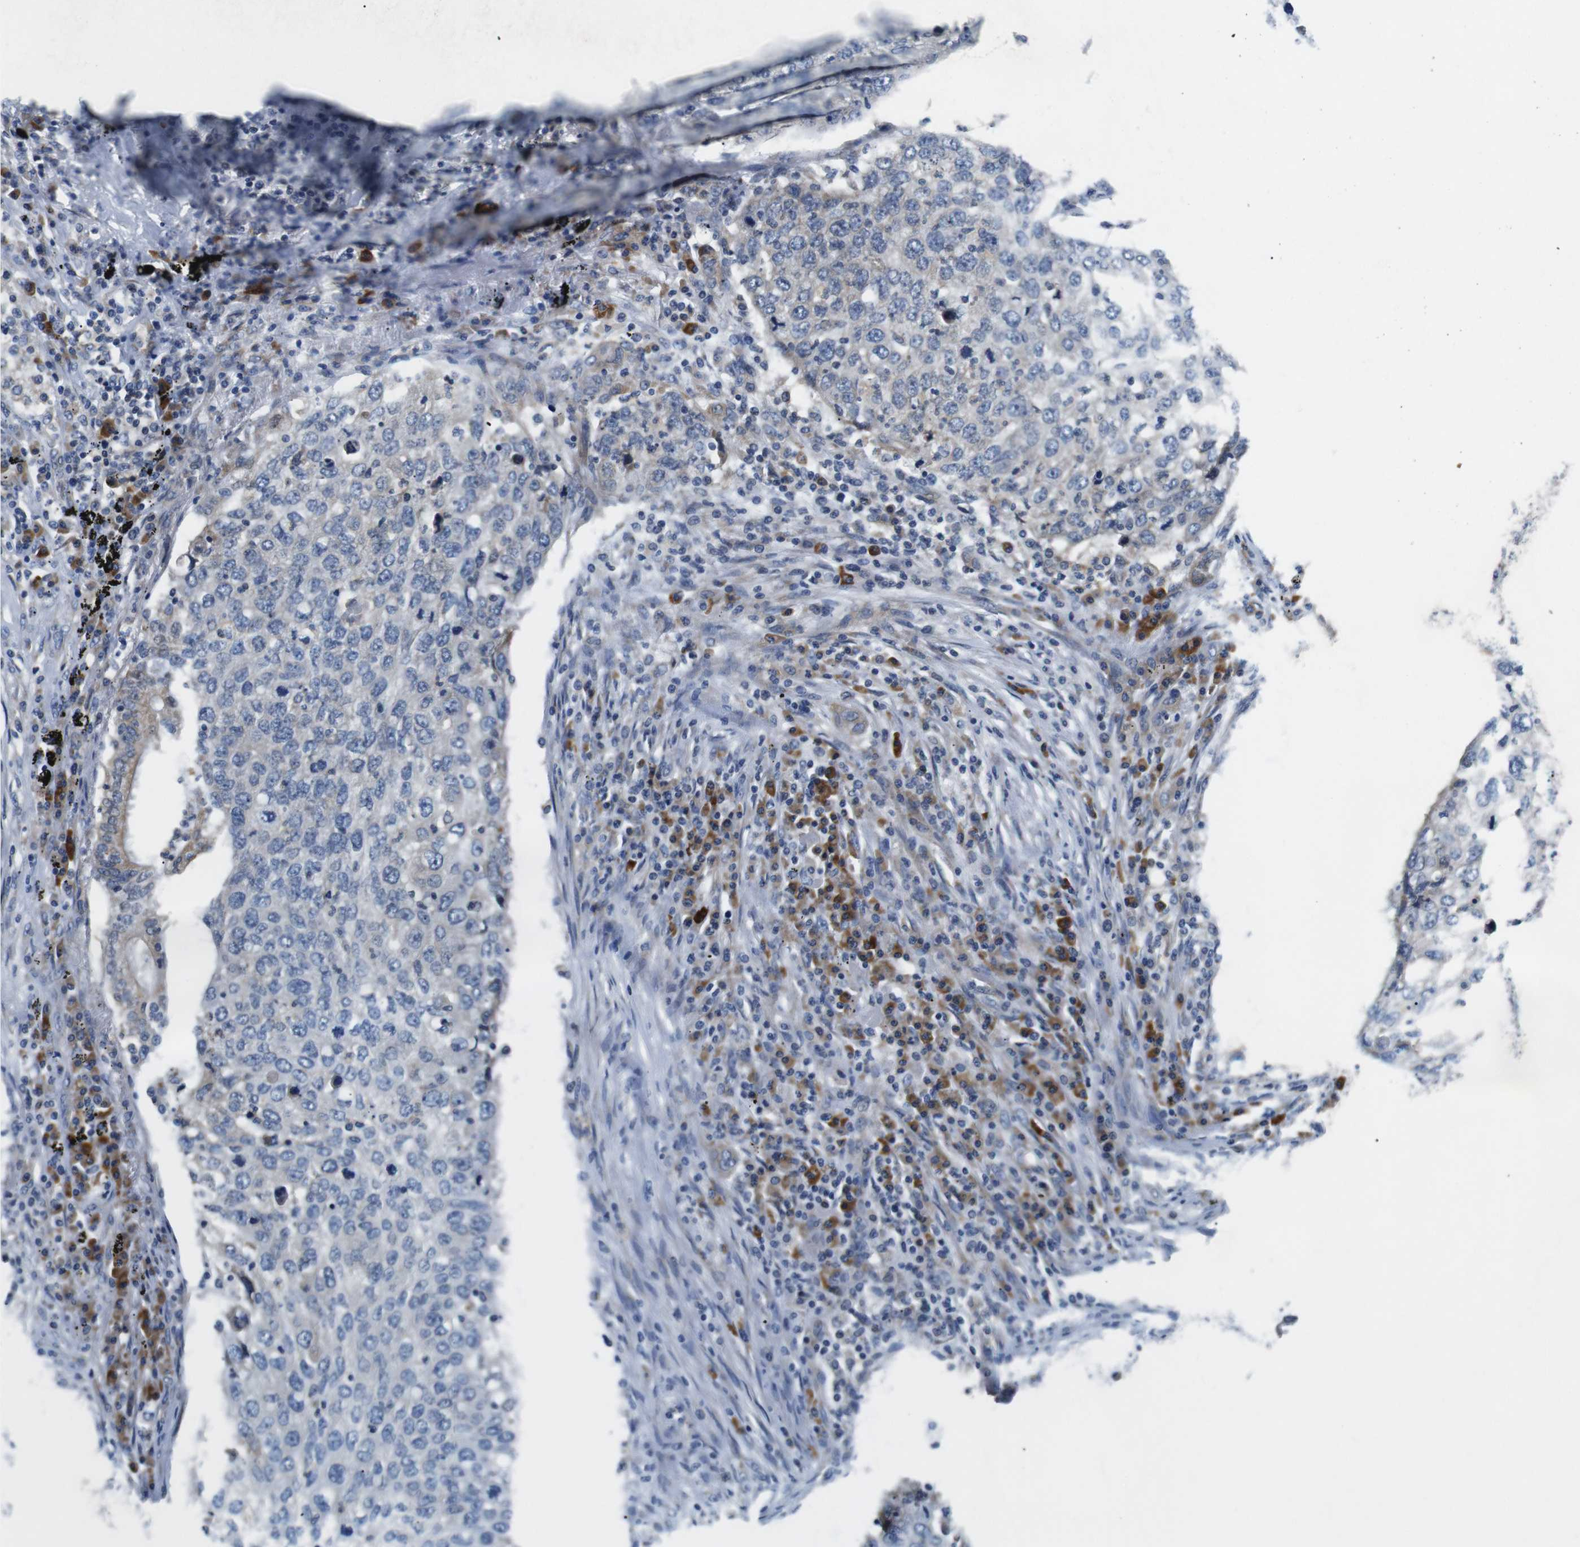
{"staining": {"intensity": "weak", "quantity": "<25%", "location": "cytoplasmic/membranous"}, "tissue": "lung cancer", "cell_type": "Tumor cells", "image_type": "cancer", "snomed": [{"axis": "morphology", "description": "Squamous cell carcinoma, NOS"}, {"axis": "topography", "description": "Lung"}], "caption": "Immunohistochemistry (IHC) micrograph of neoplastic tissue: lung squamous cell carcinoma stained with DAB (3,3'-diaminobenzidine) demonstrates no significant protein expression in tumor cells.", "gene": "JAK1", "patient": {"sex": "female", "age": 63}}